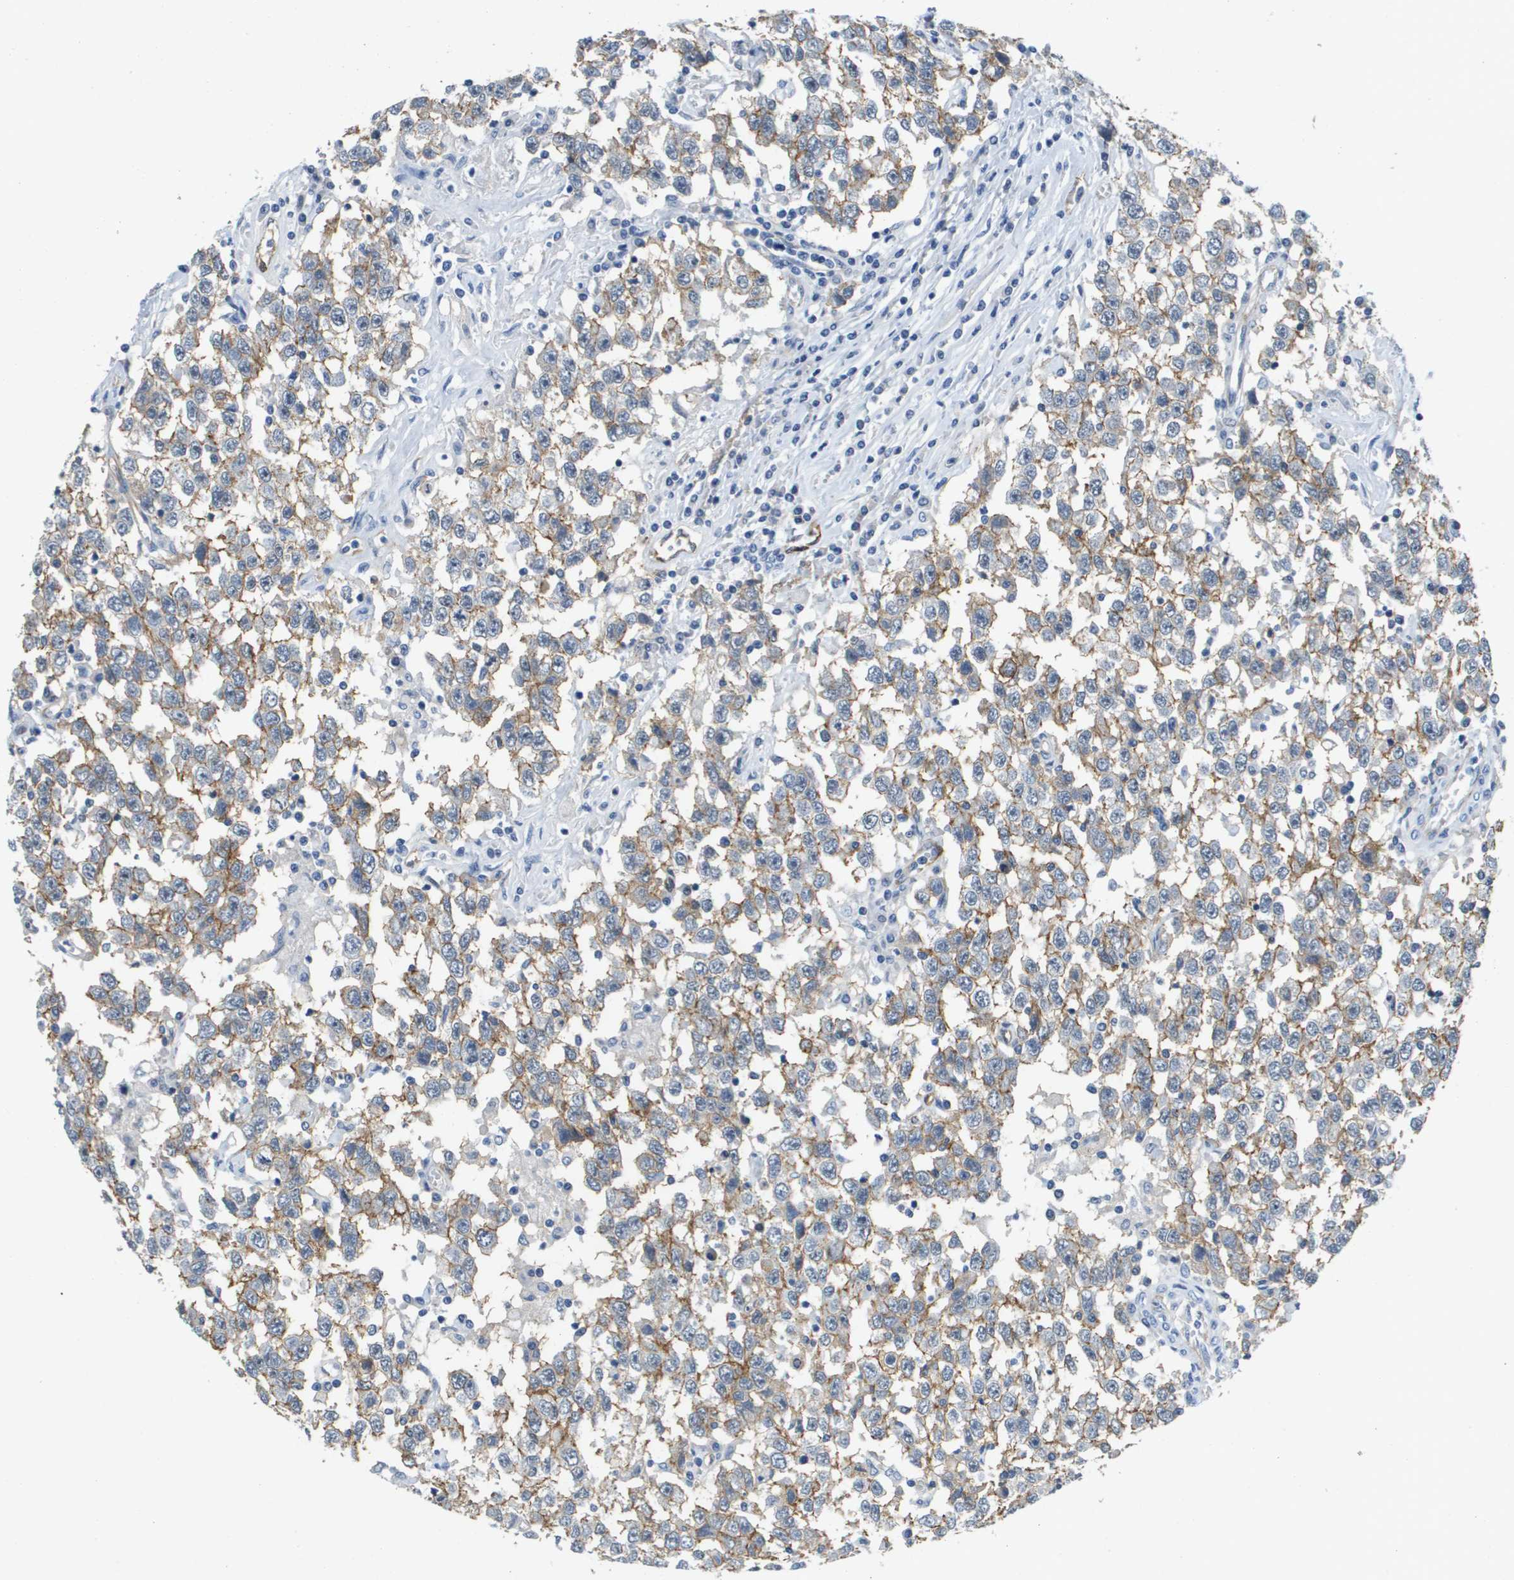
{"staining": {"intensity": "moderate", "quantity": ">75%", "location": "cytoplasmic/membranous"}, "tissue": "testis cancer", "cell_type": "Tumor cells", "image_type": "cancer", "snomed": [{"axis": "morphology", "description": "Seminoma, NOS"}, {"axis": "topography", "description": "Testis"}], "caption": "High-magnification brightfield microscopy of testis seminoma stained with DAB (3,3'-diaminobenzidine) (brown) and counterstained with hematoxylin (blue). tumor cells exhibit moderate cytoplasmic/membranous positivity is present in about>75% of cells. The protein of interest is stained brown, and the nuclei are stained in blue (DAB (3,3'-diaminobenzidine) IHC with brightfield microscopy, high magnification).", "gene": "ITGA6", "patient": {"sex": "male", "age": 41}}